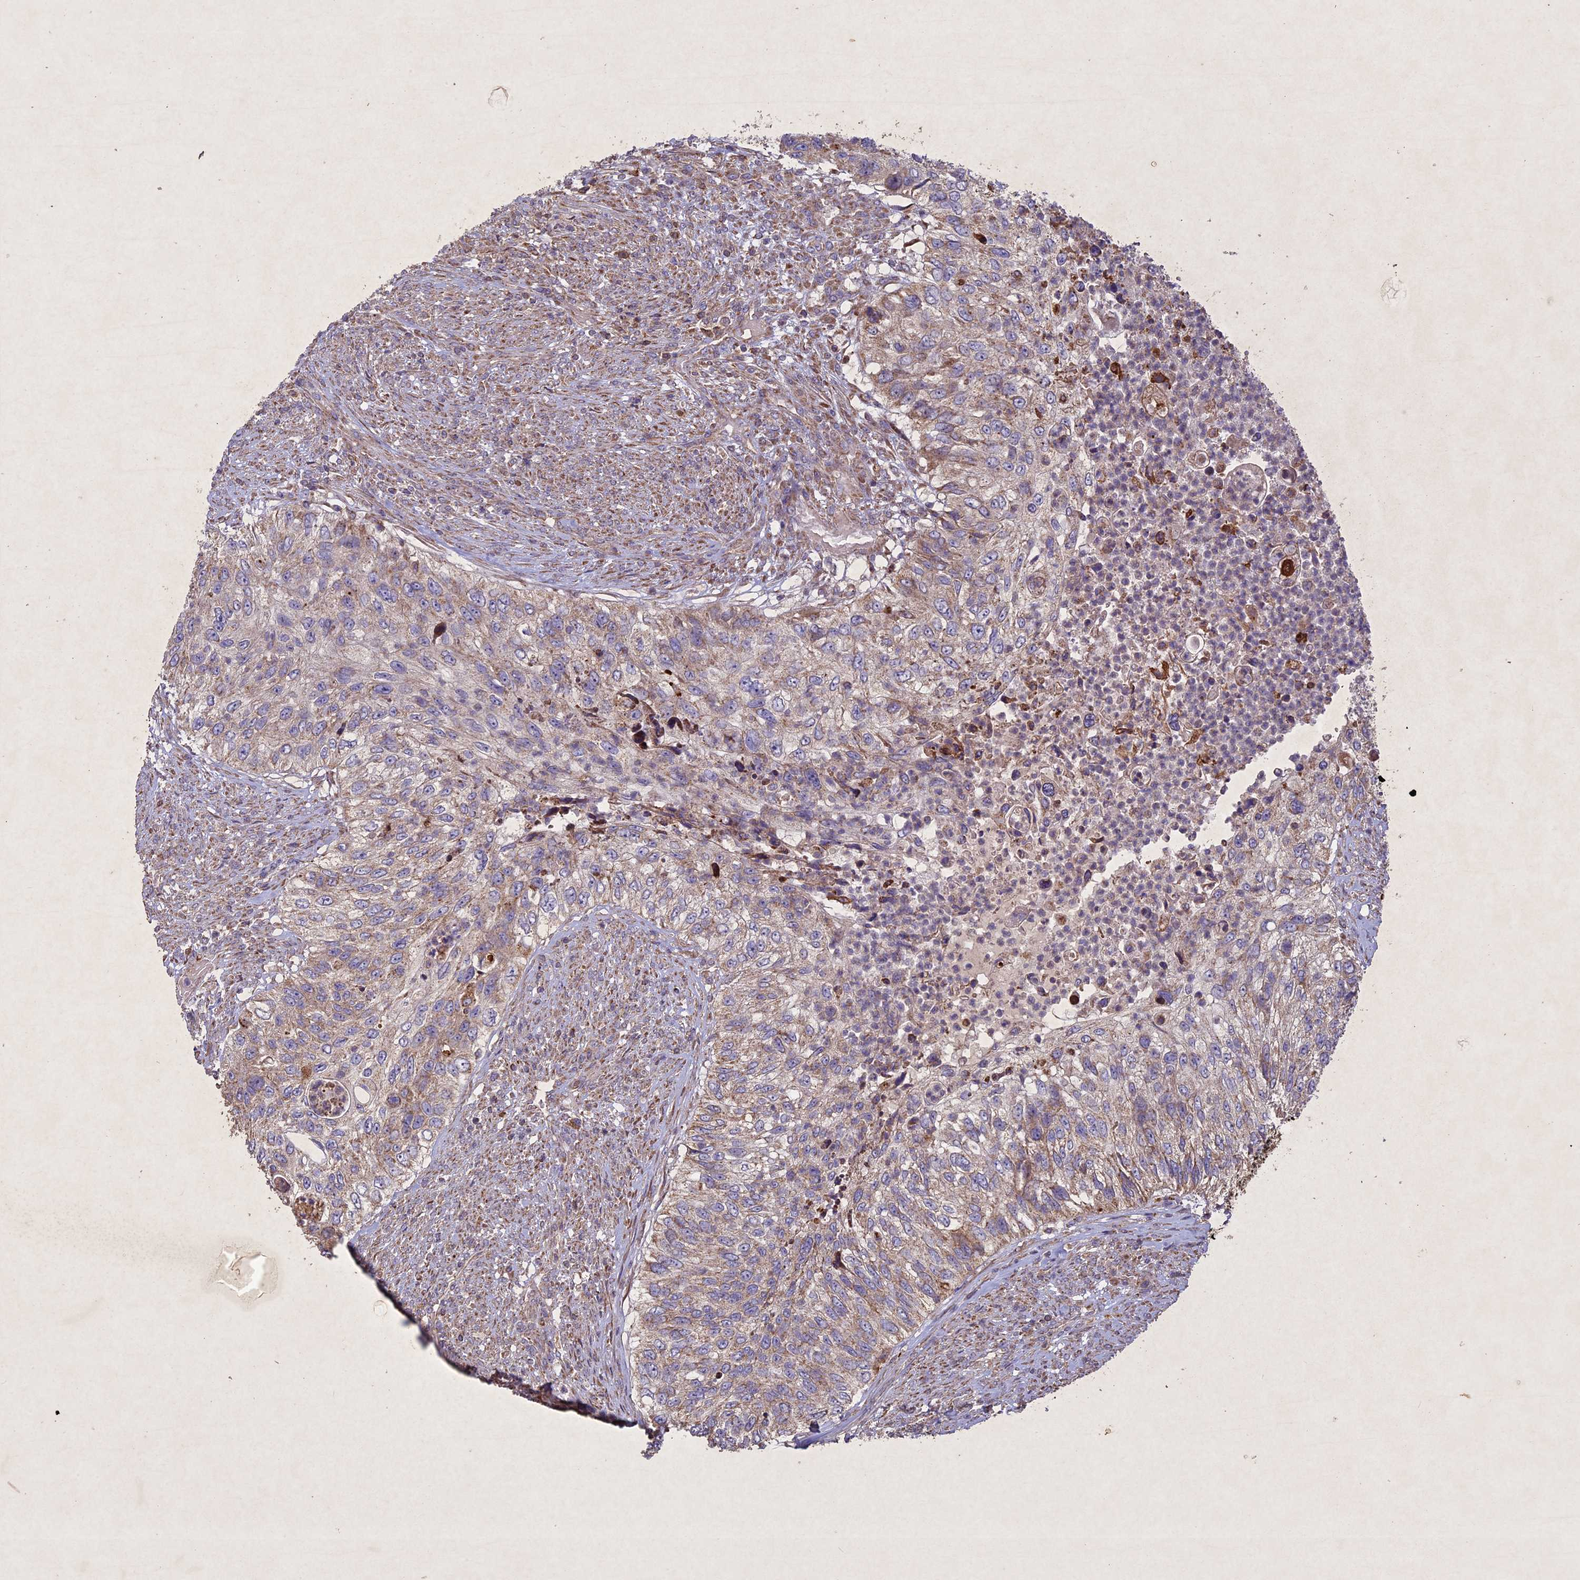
{"staining": {"intensity": "weak", "quantity": "<25%", "location": "cytoplasmic/membranous"}, "tissue": "urothelial cancer", "cell_type": "Tumor cells", "image_type": "cancer", "snomed": [{"axis": "morphology", "description": "Urothelial carcinoma, High grade"}, {"axis": "topography", "description": "Urinary bladder"}], "caption": "Urothelial cancer stained for a protein using immunohistochemistry demonstrates no expression tumor cells.", "gene": "CIAO2B", "patient": {"sex": "female", "age": 60}}